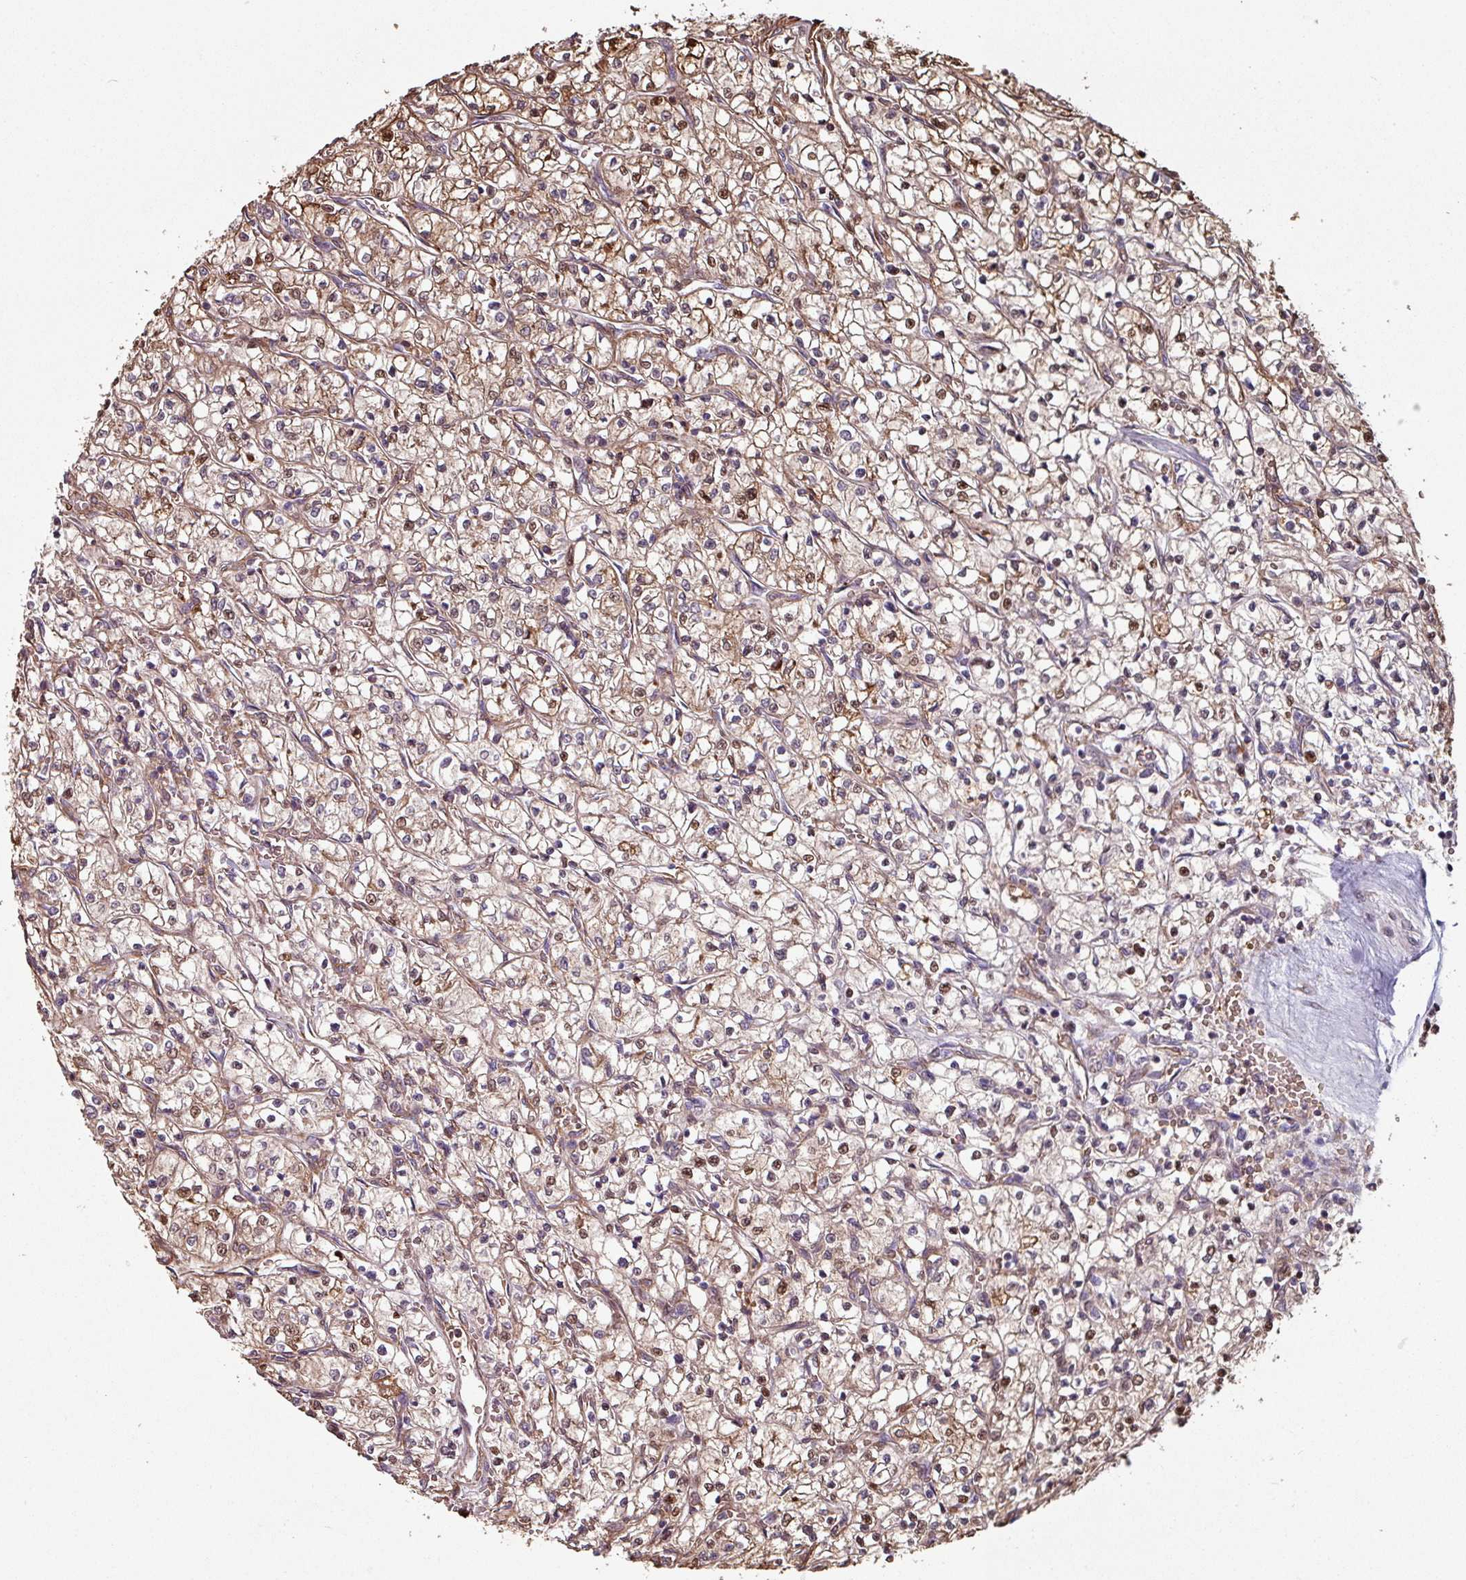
{"staining": {"intensity": "moderate", "quantity": ">75%", "location": "cytoplasmic/membranous,nuclear"}, "tissue": "renal cancer", "cell_type": "Tumor cells", "image_type": "cancer", "snomed": [{"axis": "morphology", "description": "Adenocarcinoma, NOS"}, {"axis": "topography", "description": "Kidney"}], "caption": "This micrograph demonstrates immunohistochemistry staining of human renal cancer (adenocarcinoma), with medium moderate cytoplasmic/membranous and nuclear staining in approximately >75% of tumor cells.", "gene": "ANO9", "patient": {"sex": "female", "age": 64}}